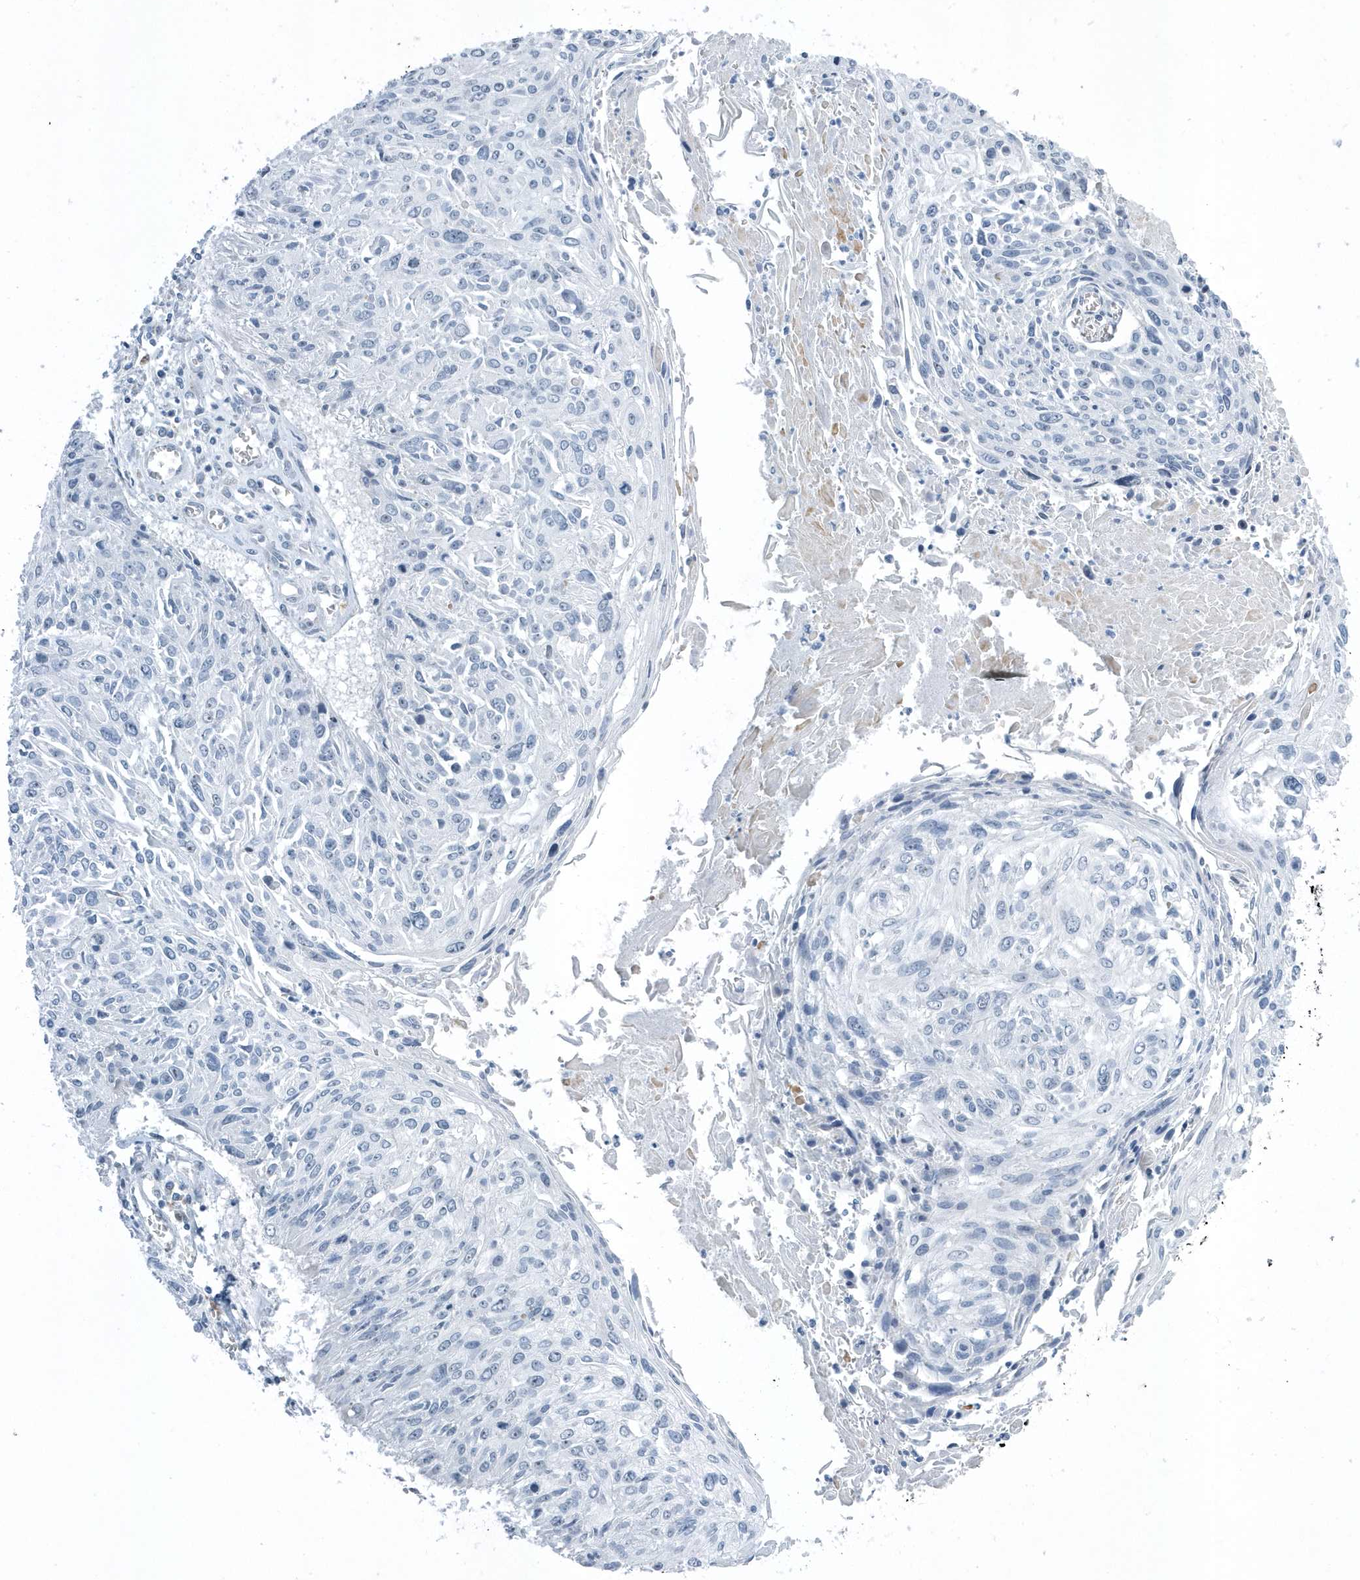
{"staining": {"intensity": "negative", "quantity": "none", "location": "none"}, "tissue": "cervical cancer", "cell_type": "Tumor cells", "image_type": "cancer", "snomed": [{"axis": "morphology", "description": "Squamous cell carcinoma, NOS"}, {"axis": "topography", "description": "Cervix"}], "caption": "Immunohistochemical staining of squamous cell carcinoma (cervical) shows no significant expression in tumor cells. The staining is performed using DAB brown chromogen with nuclei counter-stained in using hematoxylin.", "gene": "RPF2", "patient": {"sex": "female", "age": 51}}